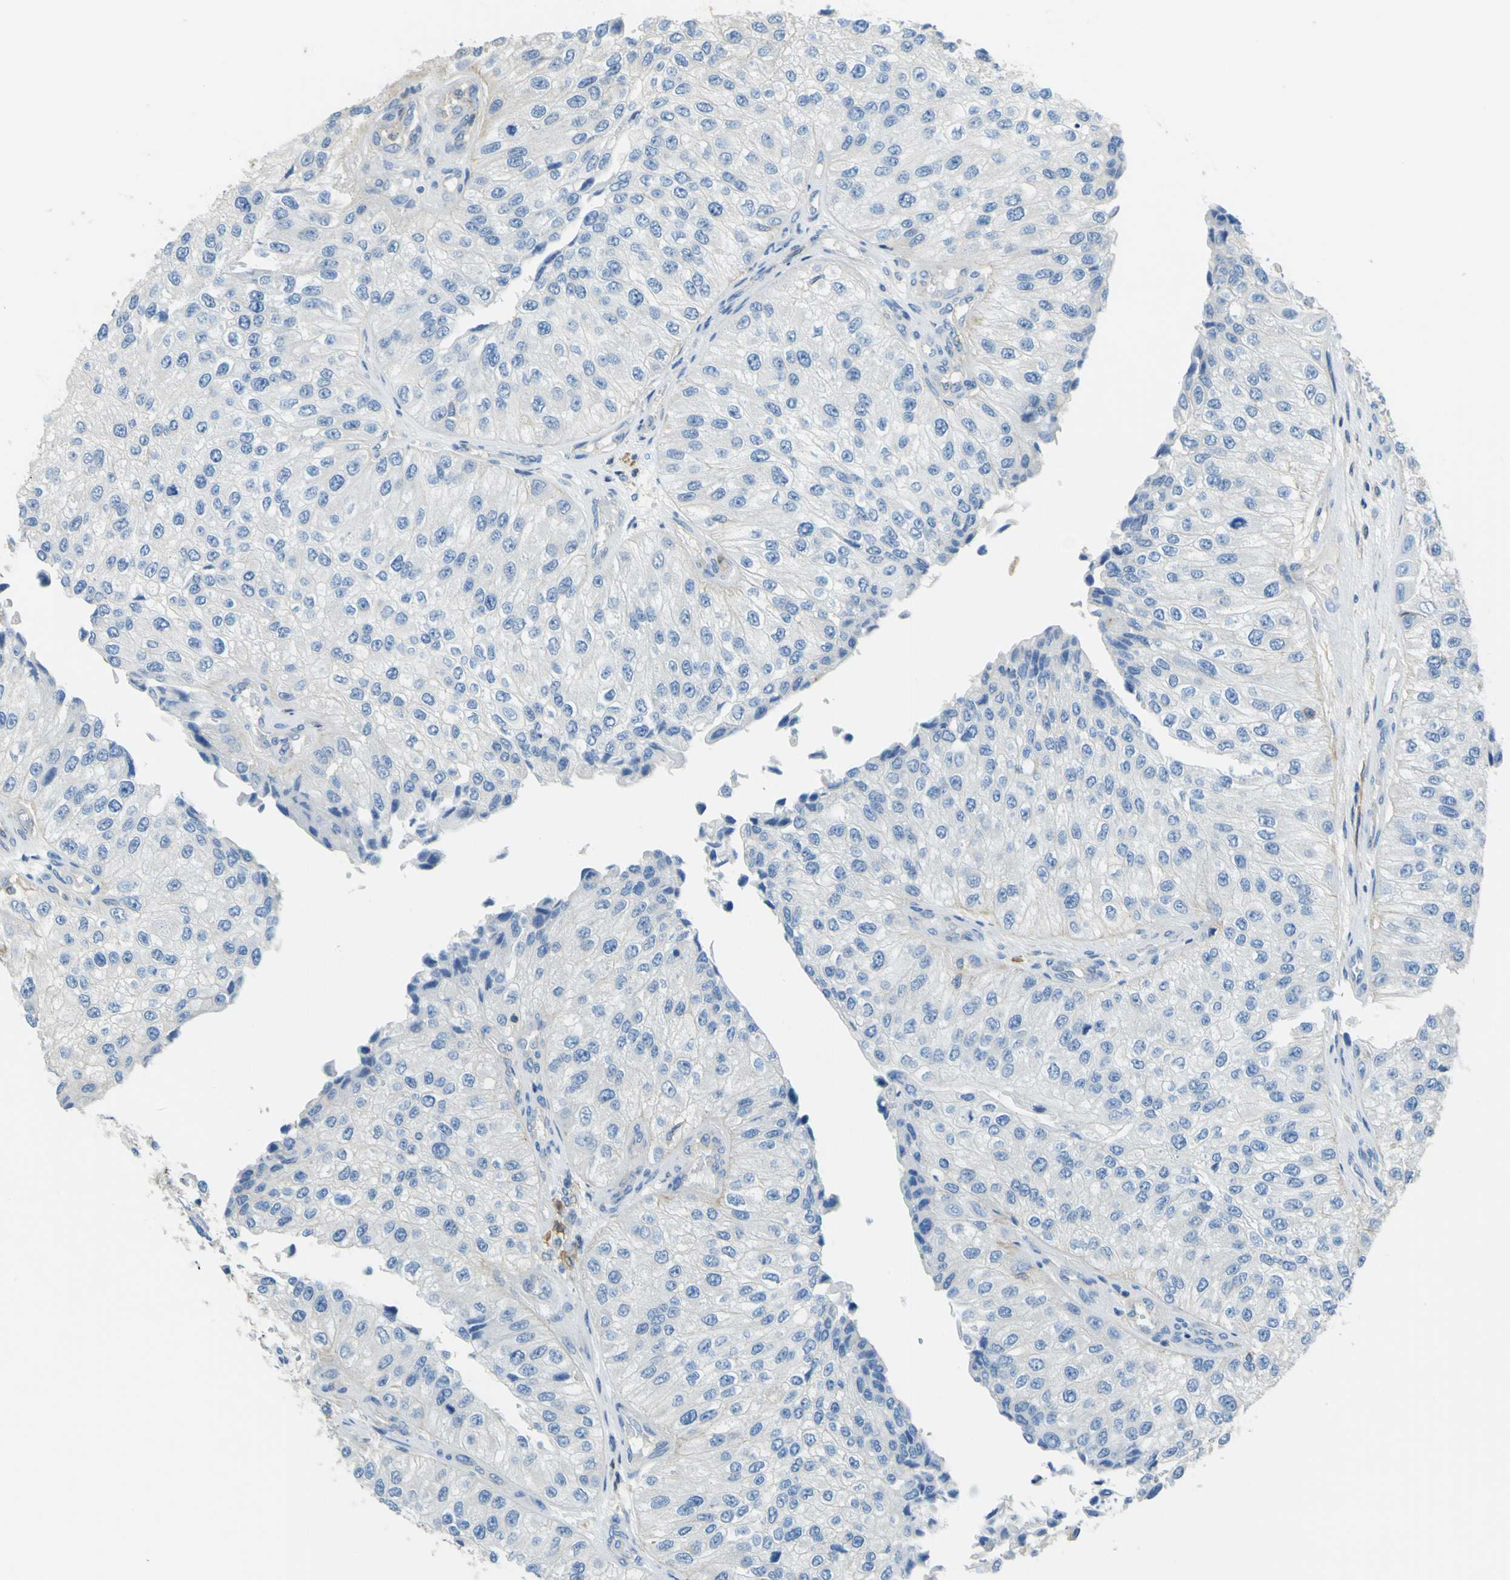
{"staining": {"intensity": "negative", "quantity": "none", "location": "none"}, "tissue": "urothelial cancer", "cell_type": "Tumor cells", "image_type": "cancer", "snomed": [{"axis": "morphology", "description": "Urothelial carcinoma, High grade"}, {"axis": "topography", "description": "Kidney"}, {"axis": "topography", "description": "Urinary bladder"}], "caption": "Tumor cells show no significant expression in high-grade urothelial carcinoma.", "gene": "OGN", "patient": {"sex": "male", "age": 77}}